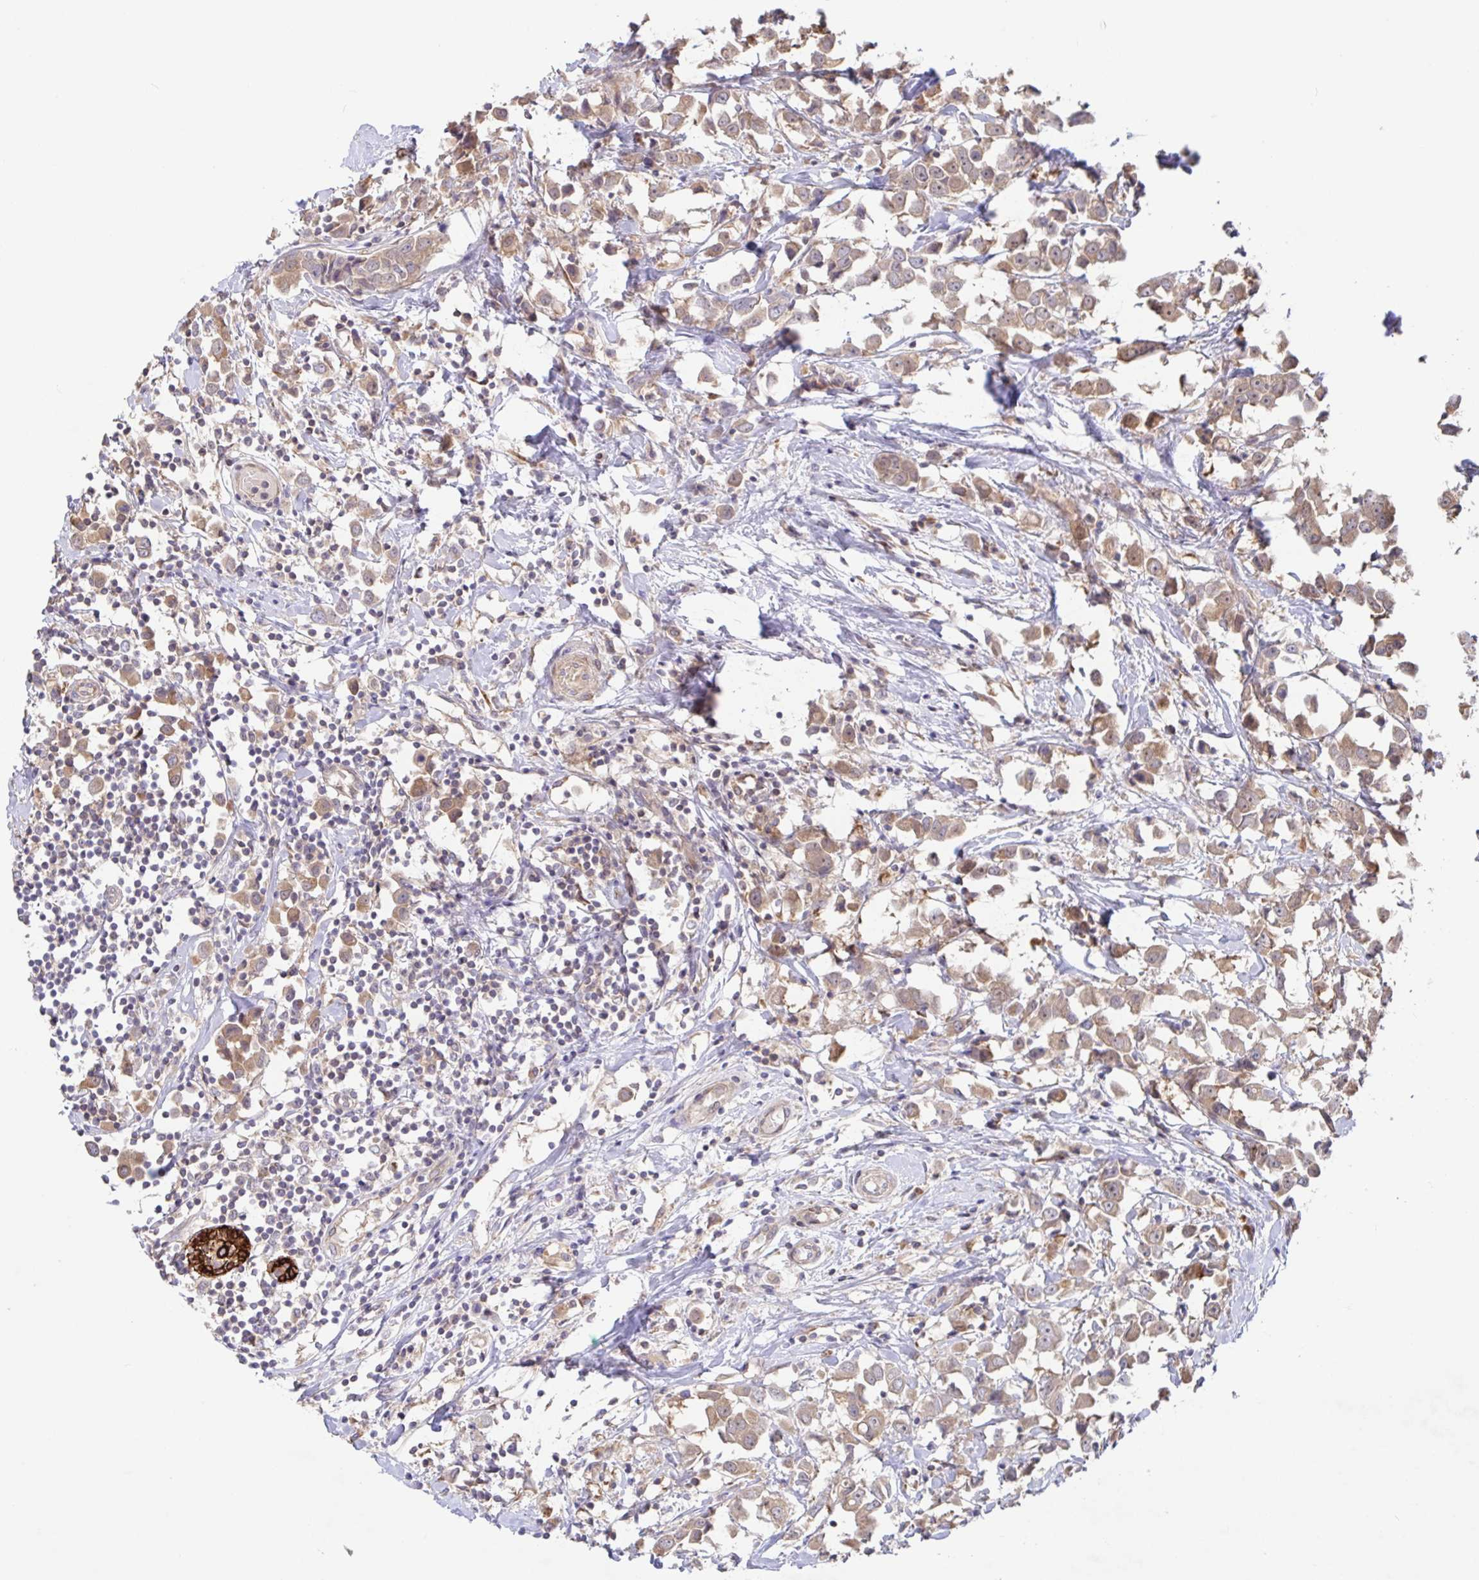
{"staining": {"intensity": "weak", "quantity": ">75%", "location": "cytoplasmic/membranous"}, "tissue": "breast cancer", "cell_type": "Tumor cells", "image_type": "cancer", "snomed": [{"axis": "morphology", "description": "Duct carcinoma"}, {"axis": "topography", "description": "Breast"}], "caption": "Weak cytoplasmic/membranous positivity is identified in approximately >75% of tumor cells in intraductal carcinoma (breast).", "gene": "AACS", "patient": {"sex": "female", "age": 61}}